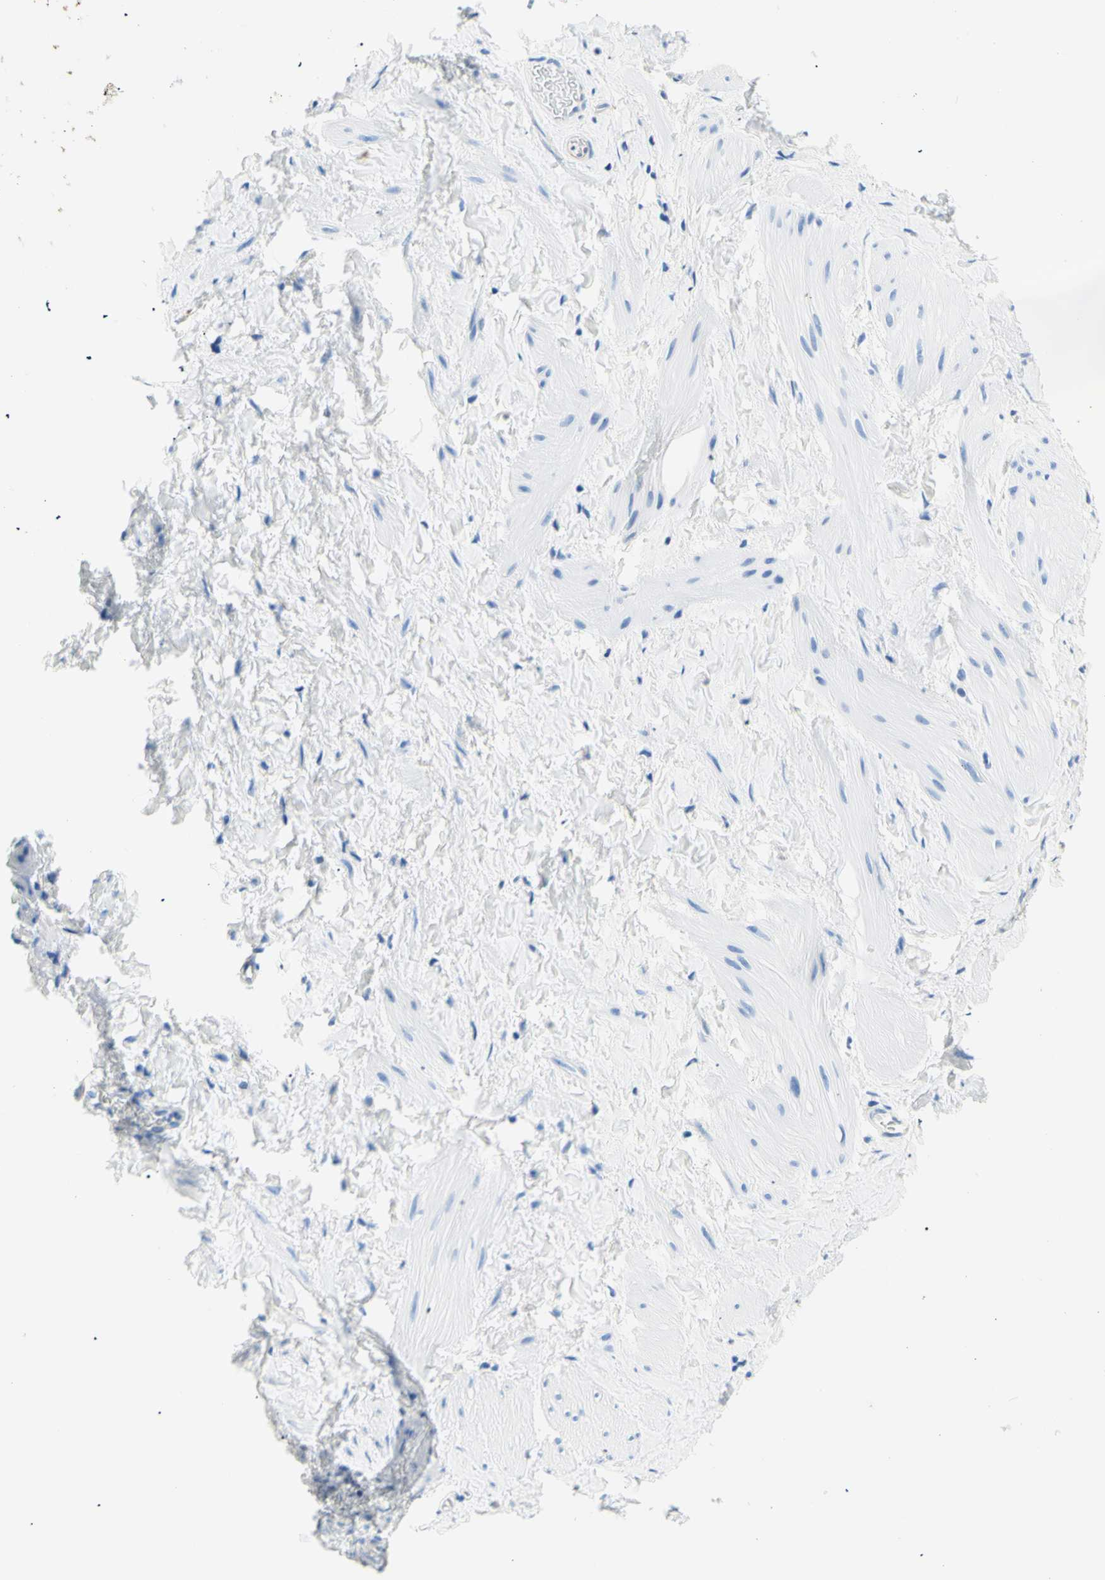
{"staining": {"intensity": "negative", "quantity": "none", "location": "none"}, "tissue": "smooth muscle", "cell_type": "Smooth muscle cells", "image_type": "normal", "snomed": [{"axis": "morphology", "description": "Normal tissue, NOS"}, {"axis": "topography", "description": "Smooth muscle"}], "caption": "Smooth muscle stained for a protein using immunohistochemistry (IHC) exhibits no expression smooth muscle cells.", "gene": "HPCA", "patient": {"sex": "male", "age": 16}}